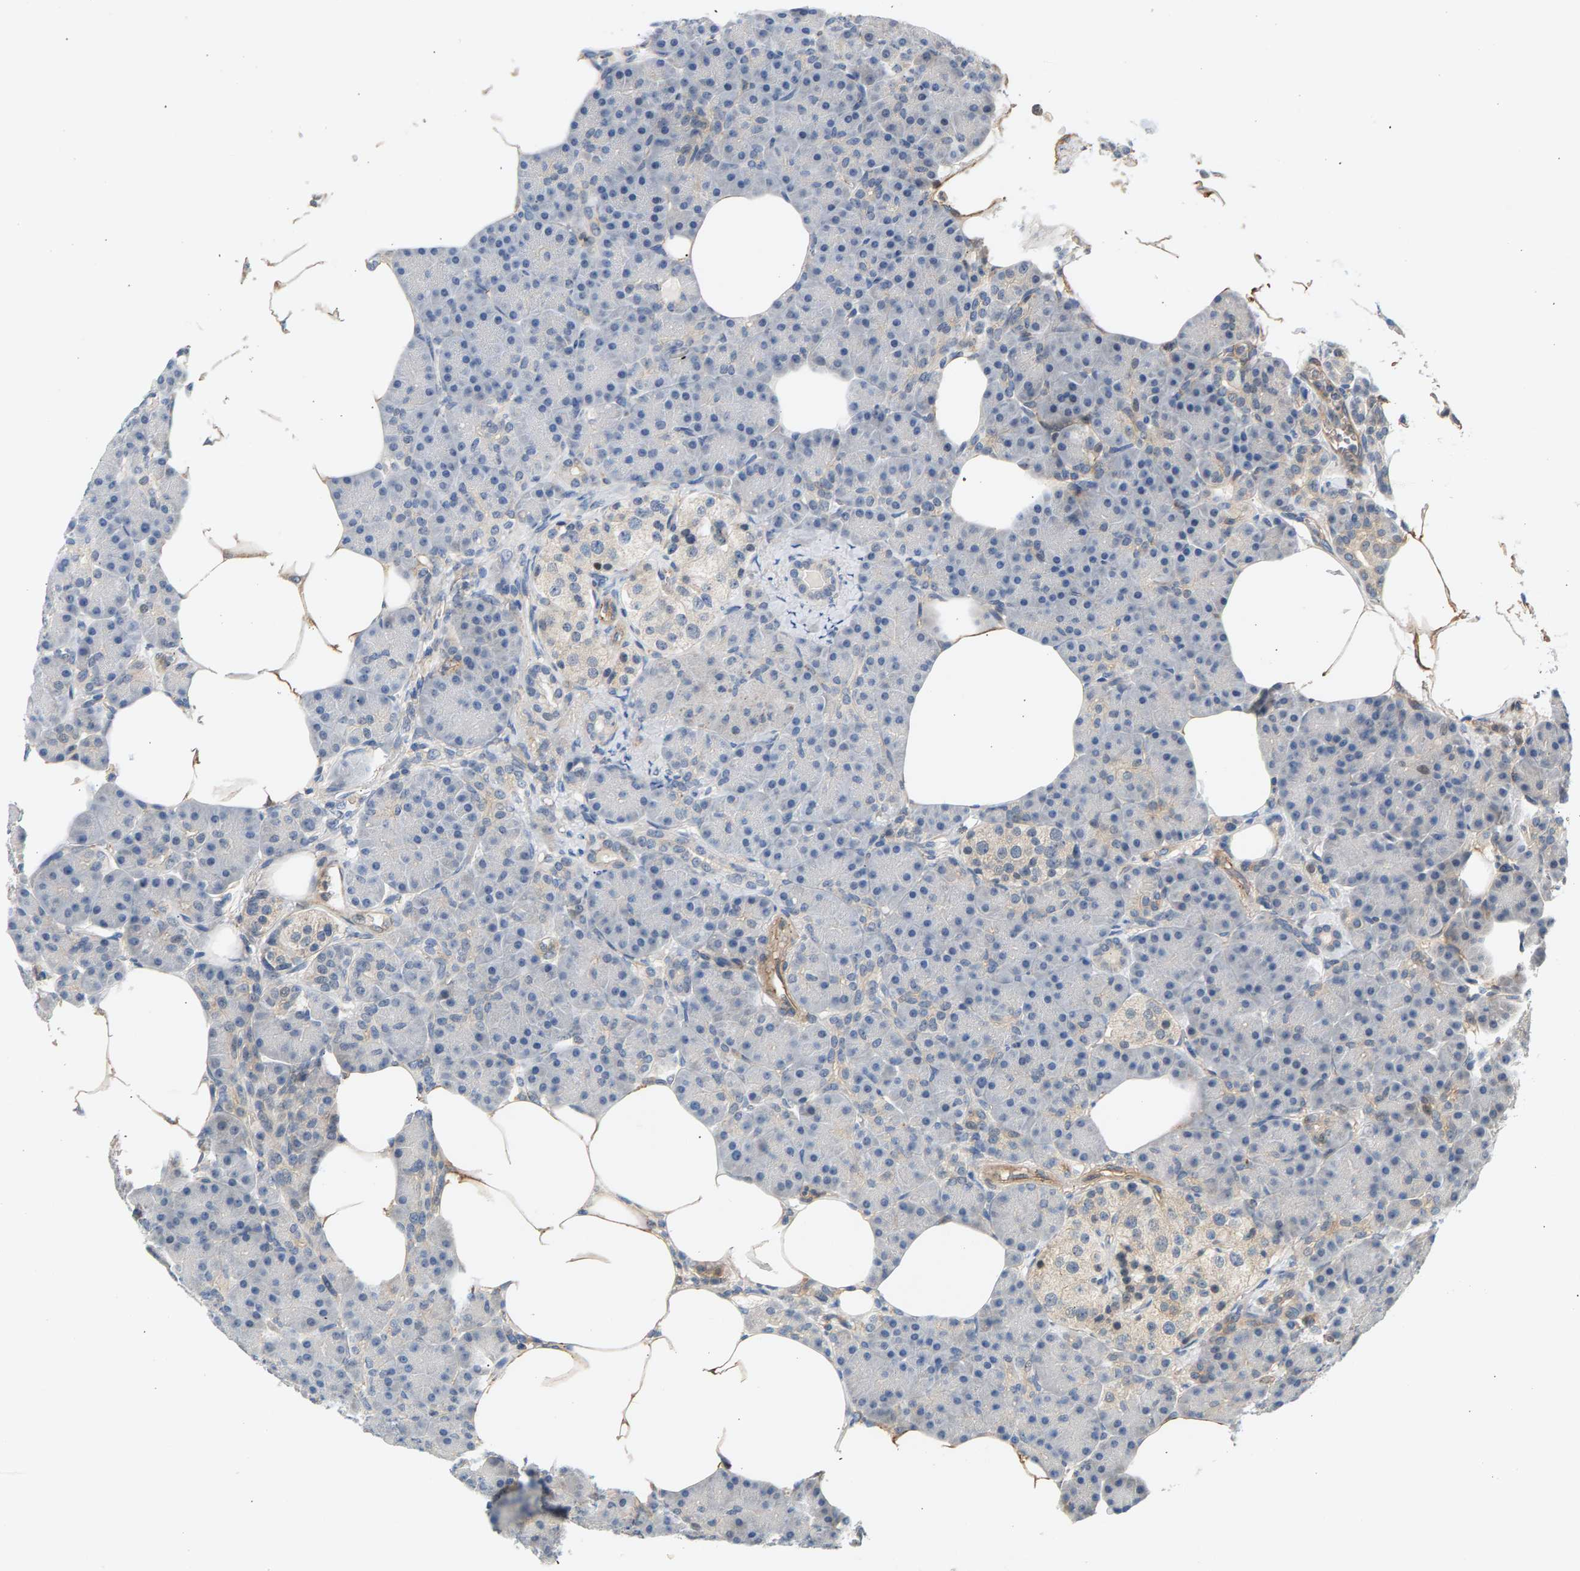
{"staining": {"intensity": "weak", "quantity": "<25%", "location": "cytoplasmic/membranous"}, "tissue": "pancreas", "cell_type": "Exocrine glandular cells", "image_type": "normal", "snomed": [{"axis": "morphology", "description": "Normal tissue, NOS"}, {"axis": "topography", "description": "Pancreas"}], "caption": "Pancreas stained for a protein using IHC shows no positivity exocrine glandular cells.", "gene": "KRTAP27", "patient": {"sex": "female", "age": 70}}